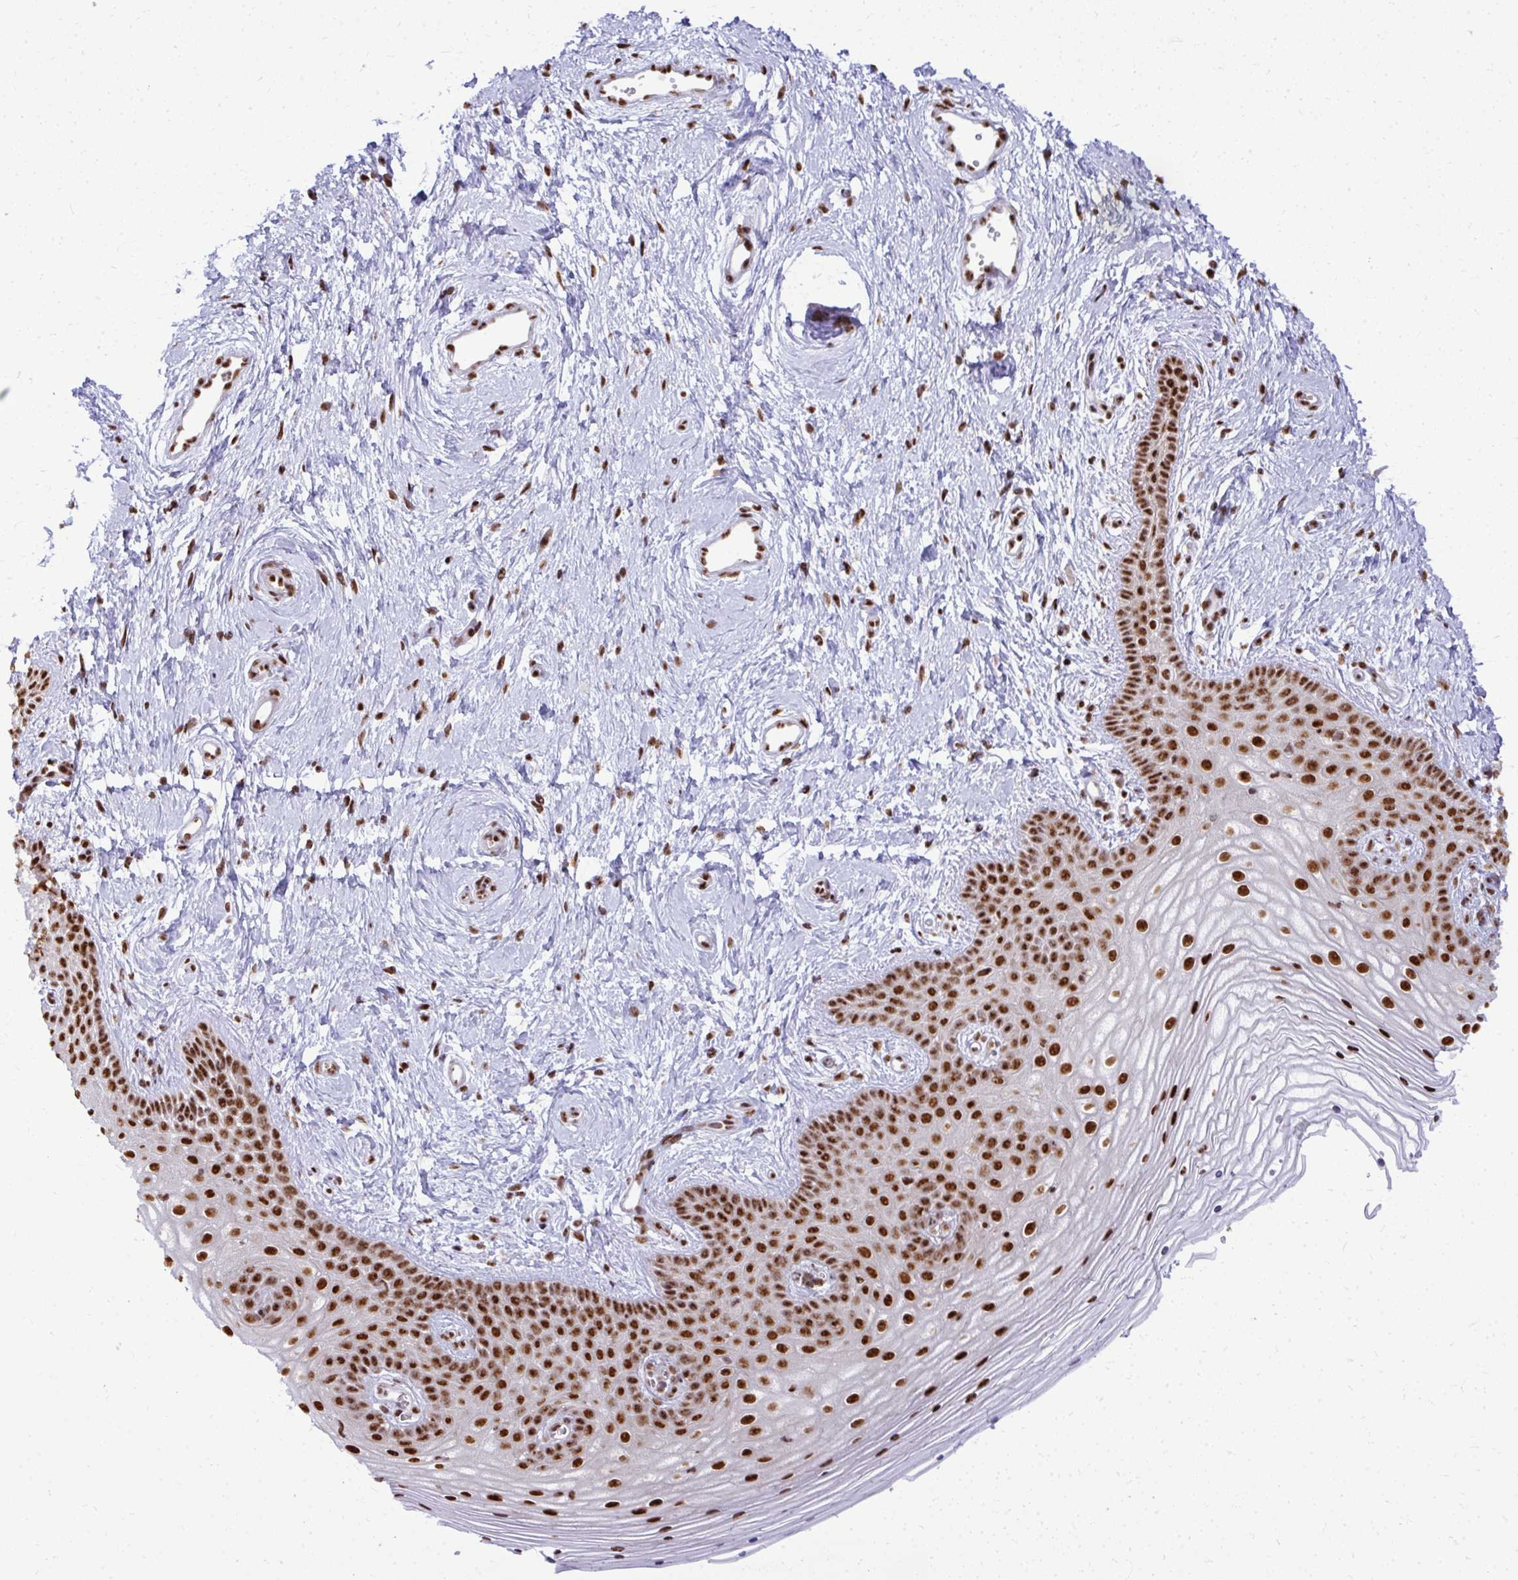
{"staining": {"intensity": "strong", "quantity": ">75%", "location": "nuclear"}, "tissue": "vagina", "cell_type": "Squamous epithelial cells", "image_type": "normal", "snomed": [{"axis": "morphology", "description": "Normal tissue, NOS"}, {"axis": "topography", "description": "Vagina"}], "caption": "Normal vagina reveals strong nuclear expression in about >75% of squamous epithelial cells, visualized by immunohistochemistry.", "gene": "PRPF19", "patient": {"sex": "female", "age": 38}}